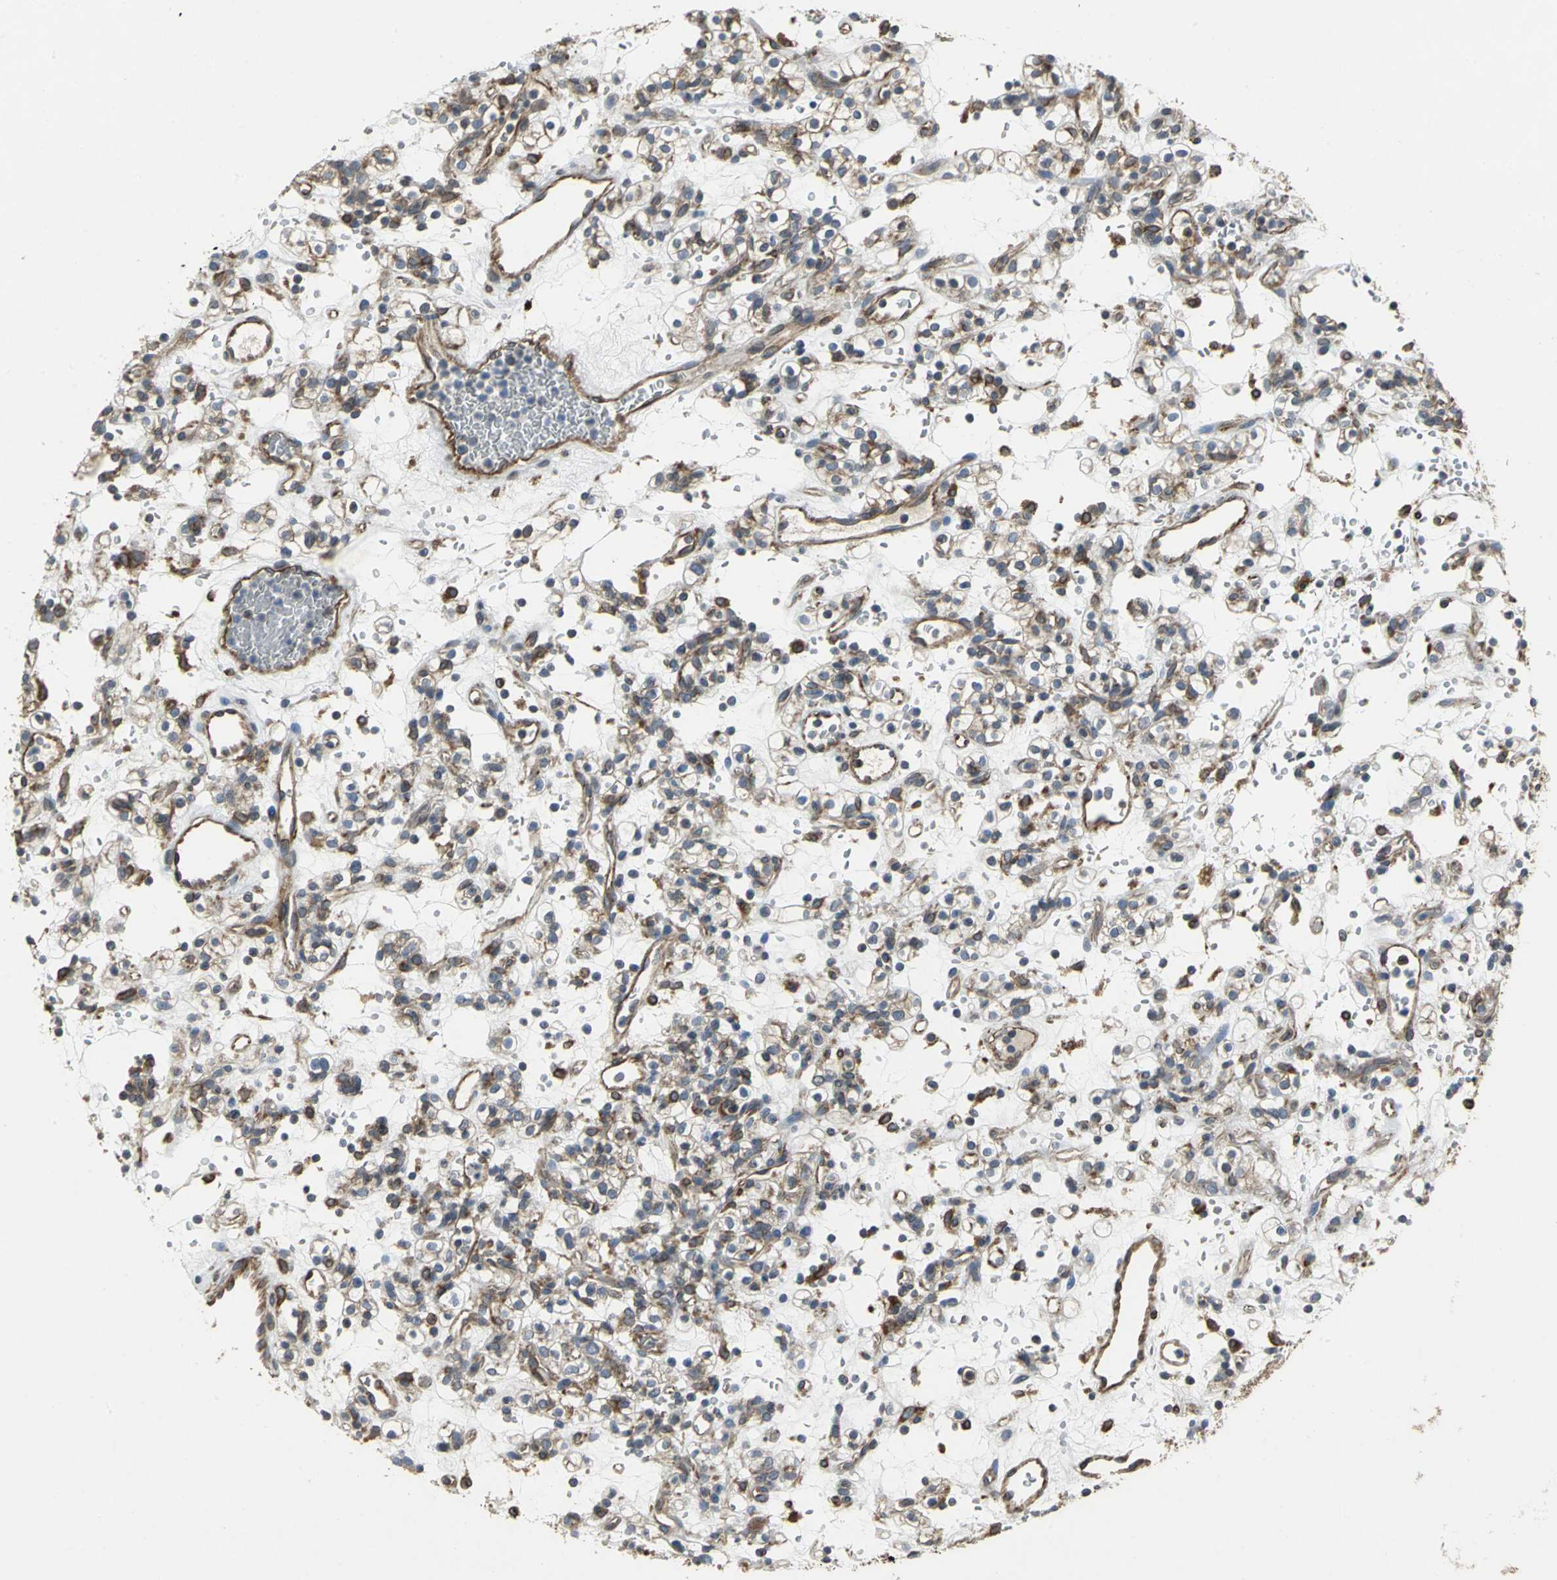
{"staining": {"intensity": "weak", "quantity": "25%-75%", "location": "cytoplasmic/membranous"}, "tissue": "renal cancer", "cell_type": "Tumor cells", "image_type": "cancer", "snomed": [{"axis": "morphology", "description": "Normal tissue, NOS"}, {"axis": "morphology", "description": "Adenocarcinoma, NOS"}, {"axis": "topography", "description": "Kidney"}], "caption": "This is an image of IHC staining of renal cancer, which shows weak staining in the cytoplasmic/membranous of tumor cells.", "gene": "SYVN1", "patient": {"sex": "female", "age": 72}}